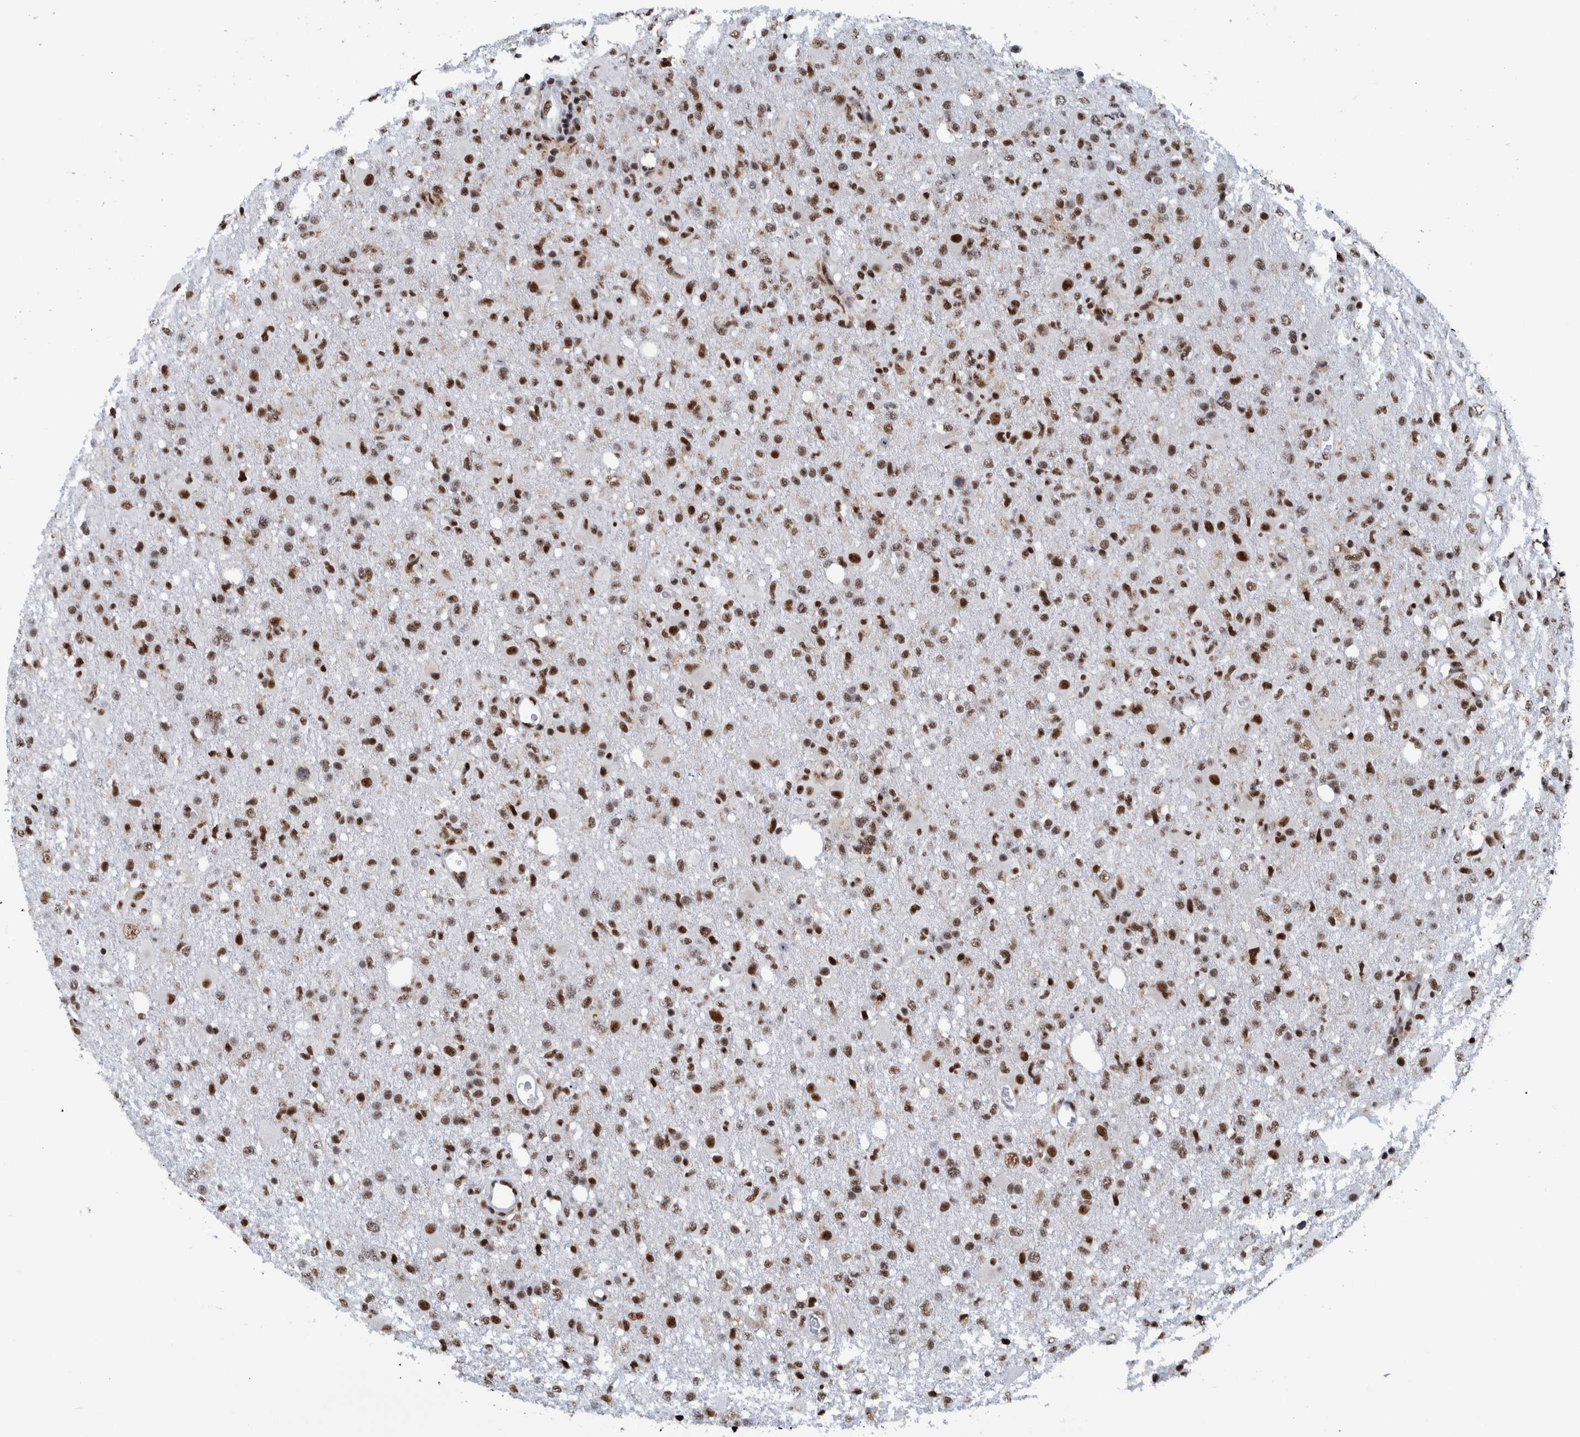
{"staining": {"intensity": "strong", "quantity": ">75%", "location": "nuclear"}, "tissue": "glioma", "cell_type": "Tumor cells", "image_type": "cancer", "snomed": [{"axis": "morphology", "description": "Glioma, malignant, High grade"}, {"axis": "topography", "description": "Brain"}], "caption": "Glioma stained with a protein marker reveals strong staining in tumor cells.", "gene": "EFTUD2", "patient": {"sex": "female", "age": 57}}